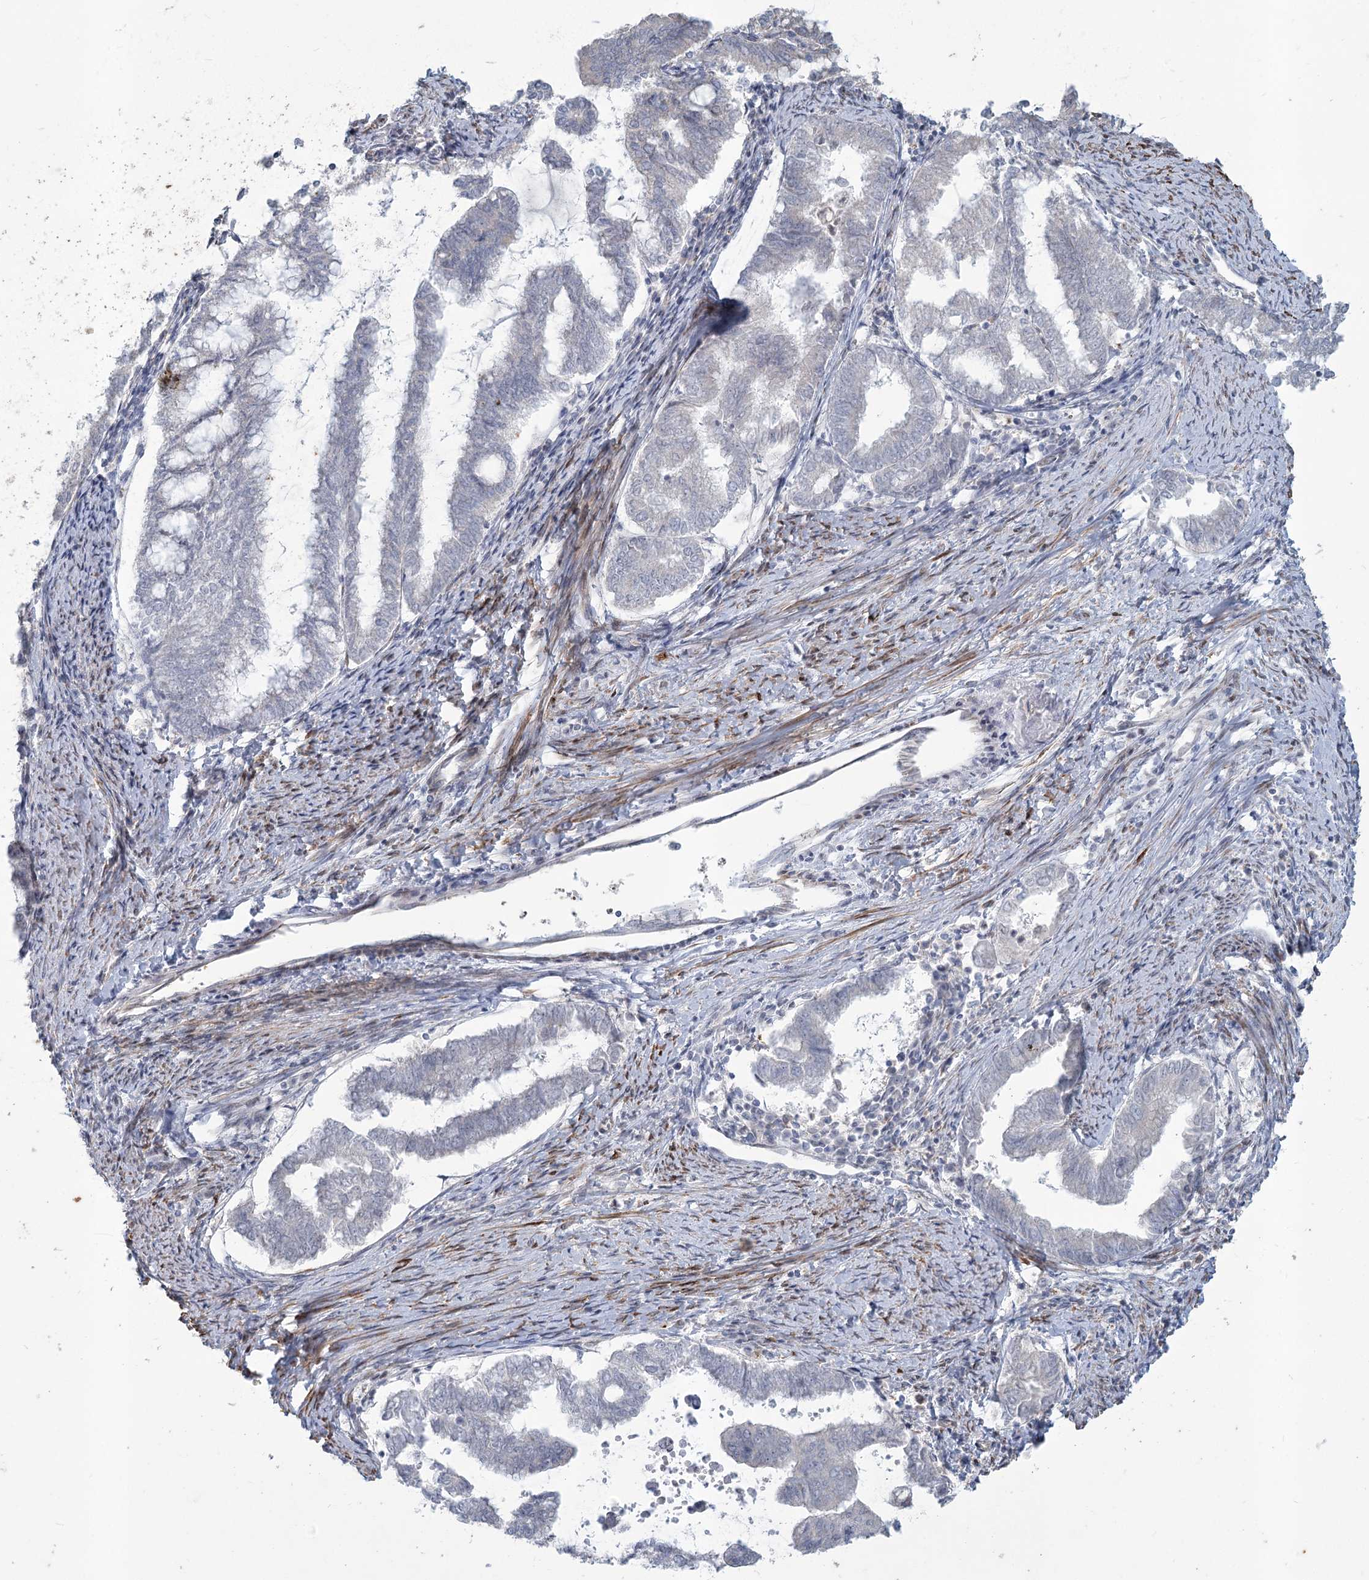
{"staining": {"intensity": "negative", "quantity": "none", "location": "none"}, "tissue": "endometrial cancer", "cell_type": "Tumor cells", "image_type": "cancer", "snomed": [{"axis": "morphology", "description": "Adenocarcinoma, NOS"}, {"axis": "topography", "description": "Endometrium"}], "caption": "Photomicrograph shows no significant protein expression in tumor cells of endometrial cancer (adenocarcinoma).", "gene": "MTG1", "patient": {"sex": "female", "age": 79}}